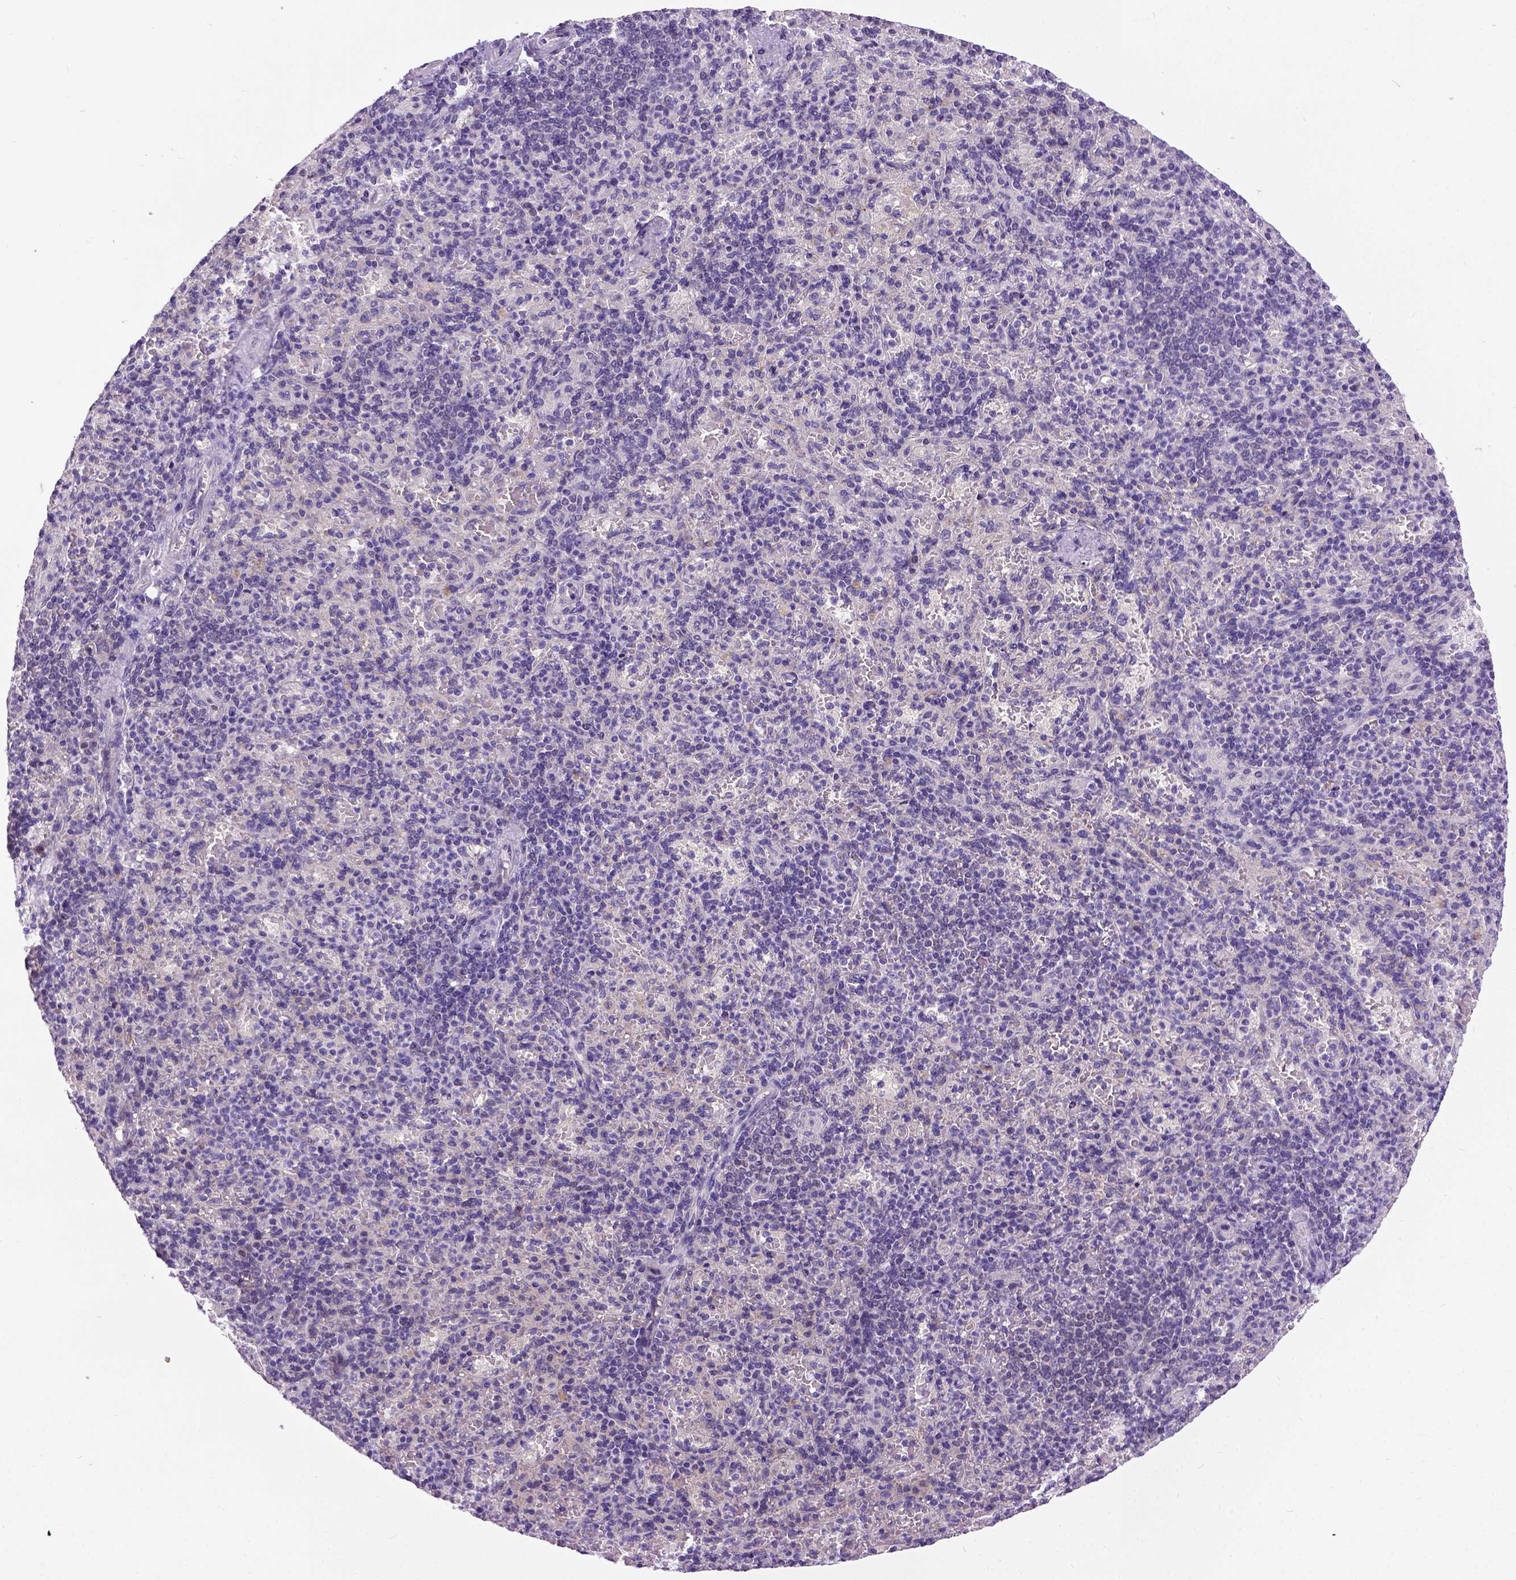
{"staining": {"intensity": "weak", "quantity": "<25%", "location": "cytoplasmic/membranous"}, "tissue": "spleen", "cell_type": "Cells in red pulp", "image_type": "normal", "snomed": [{"axis": "morphology", "description": "Normal tissue, NOS"}, {"axis": "topography", "description": "Spleen"}], "caption": "Cells in red pulp are negative for protein expression in benign human spleen. (IHC, brightfield microscopy, high magnification).", "gene": "NEK5", "patient": {"sex": "female", "age": 74}}